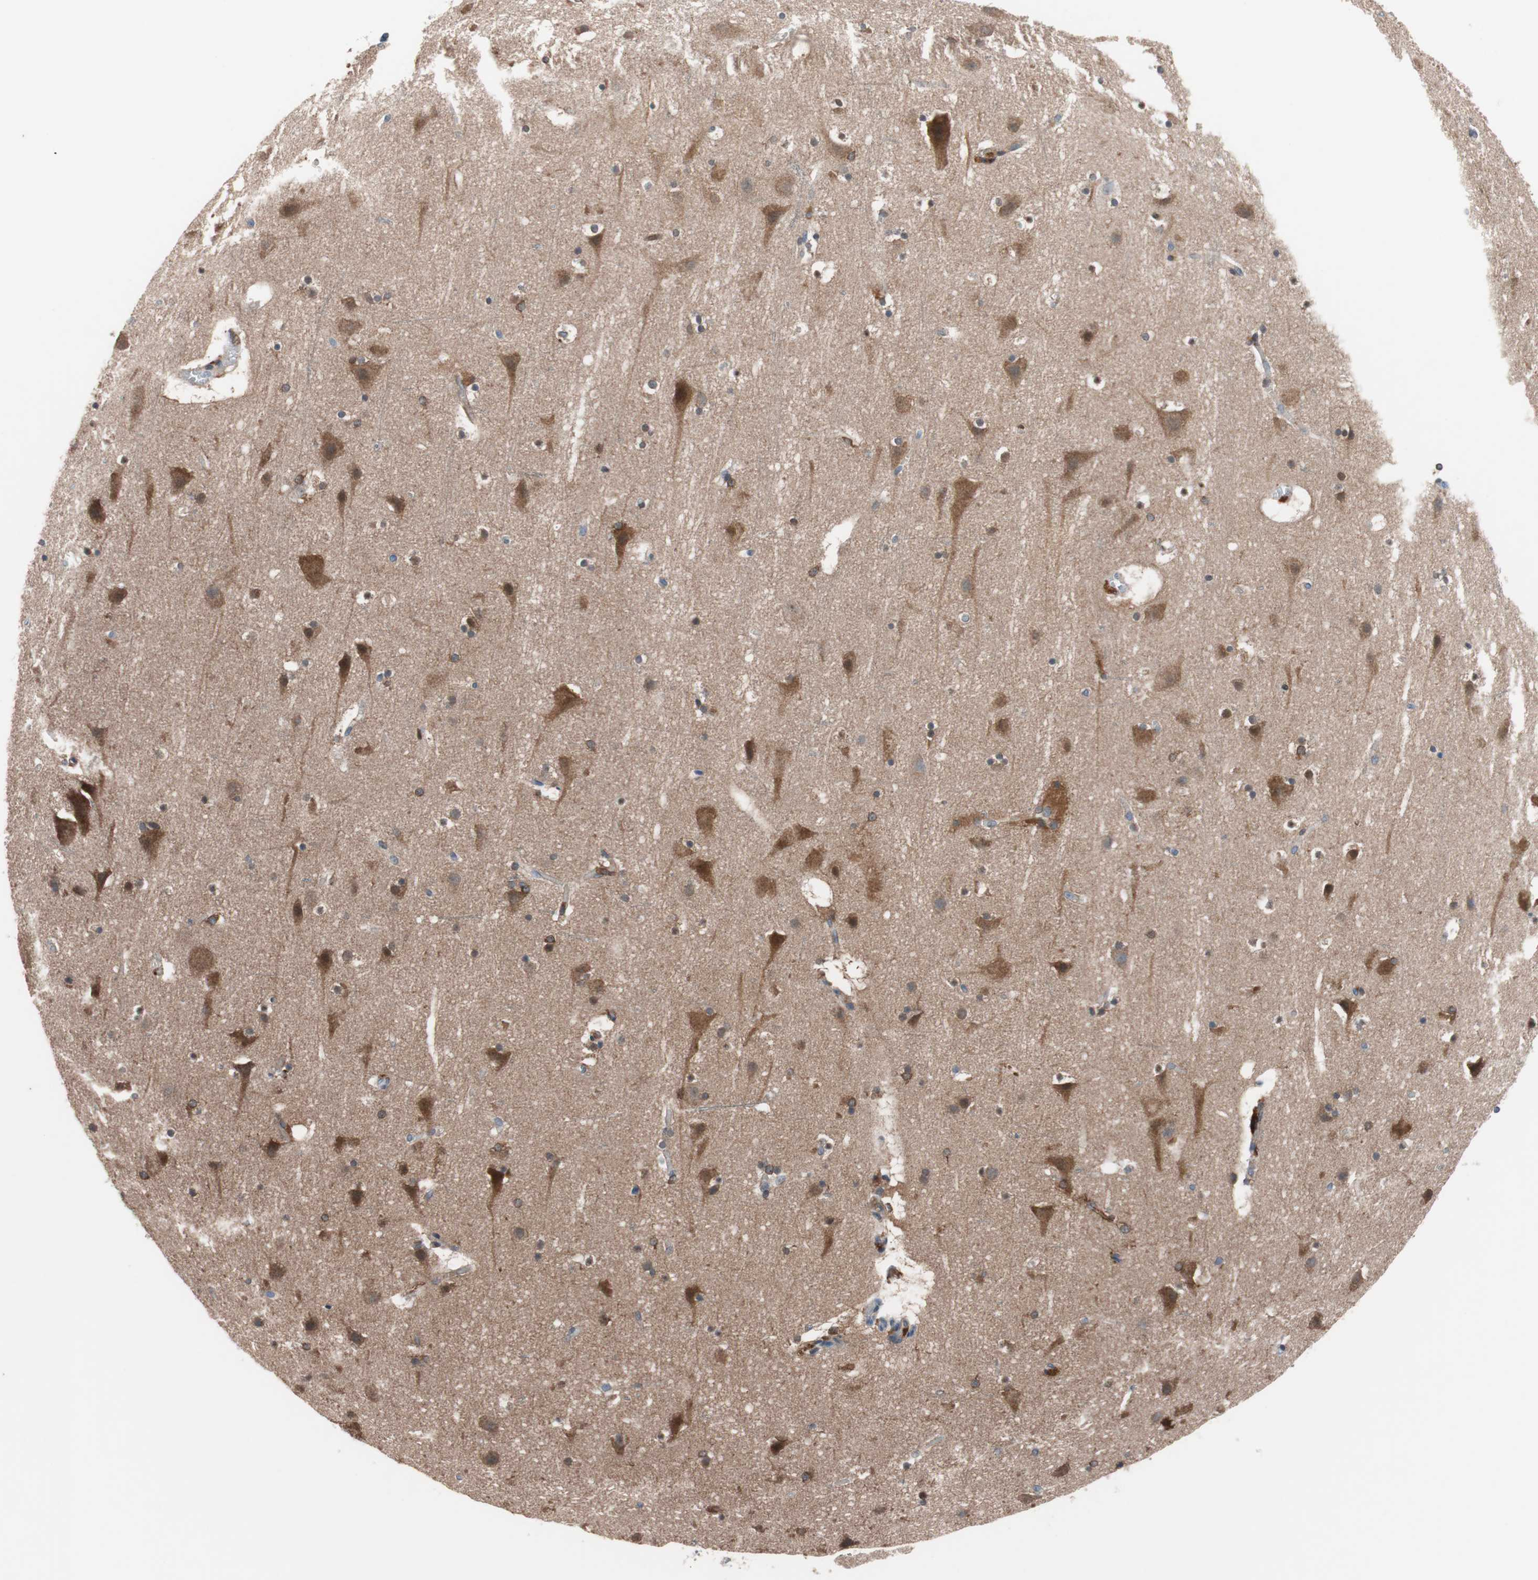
{"staining": {"intensity": "moderate", "quantity": "25%-75%", "location": "cytoplasmic/membranous"}, "tissue": "cerebral cortex", "cell_type": "Endothelial cells", "image_type": "normal", "snomed": [{"axis": "morphology", "description": "Normal tissue, NOS"}, {"axis": "topography", "description": "Cerebral cortex"}], "caption": "Immunohistochemistry (DAB (3,3'-diaminobenzidine)) staining of normal human cerebral cortex exhibits moderate cytoplasmic/membranous protein staining in about 25%-75% of endothelial cells.", "gene": "PIK3R1", "patient": {"sex": "male", "age": 45}}